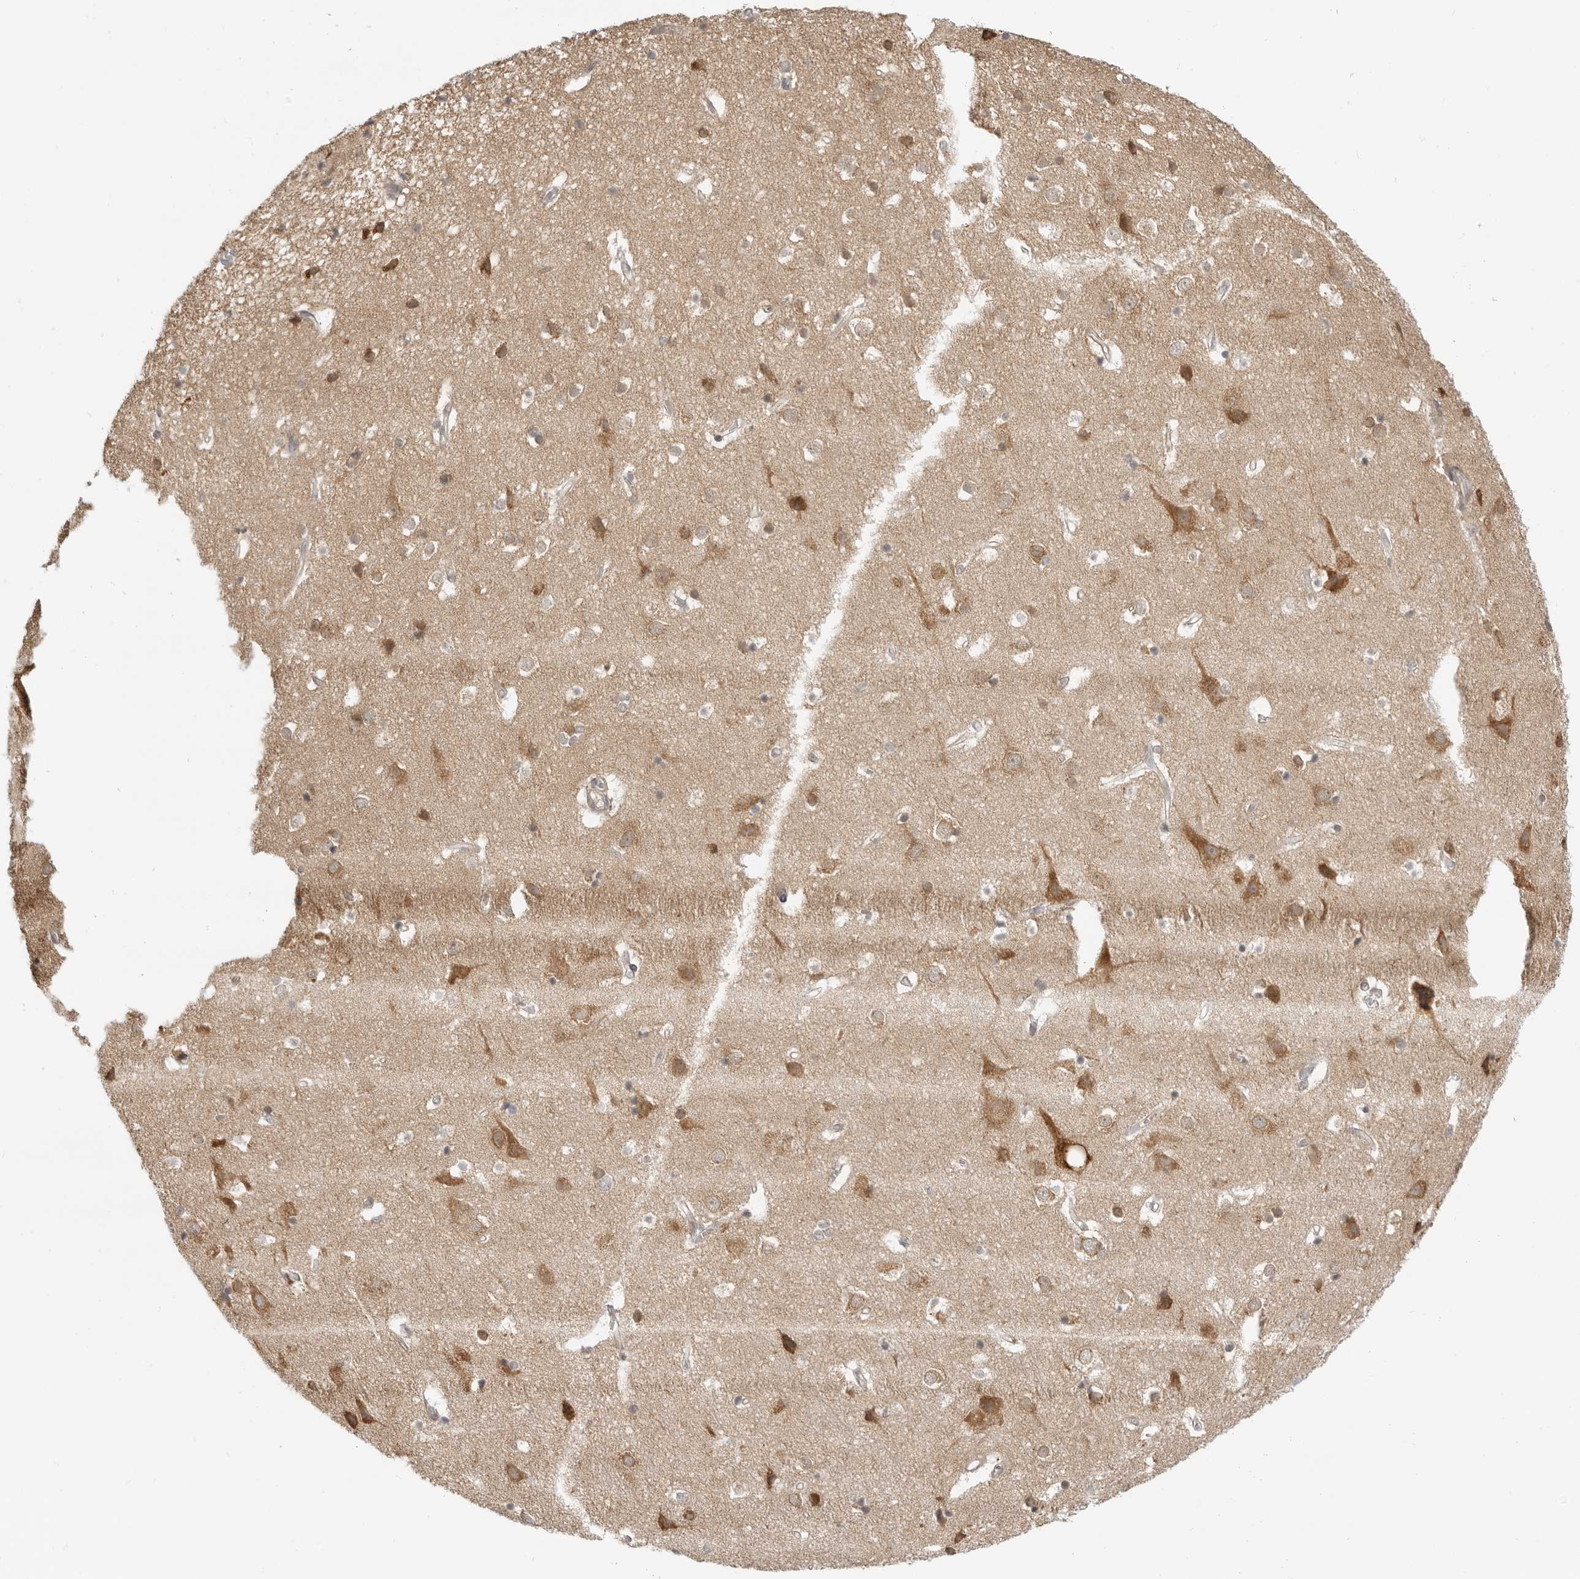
{"staining": {"intensity": "negative", "quantity": "none", "location": "none"}, "tissue": "cerebral cortex", "cell_type": "Endothelial cells", "image_type": "normal", "snomed": [{"axis": "morphology", "description": "Normal tissue, NOS"}, {"axis": "topography", "description": "Cerebral cortex"}], "caption": "The photomicrograph shows no staining of endothelial cells in unremarkable cerebral cortex.", "gene": "PRRC2A", "patient": {"sex": "male", "age": 54}}